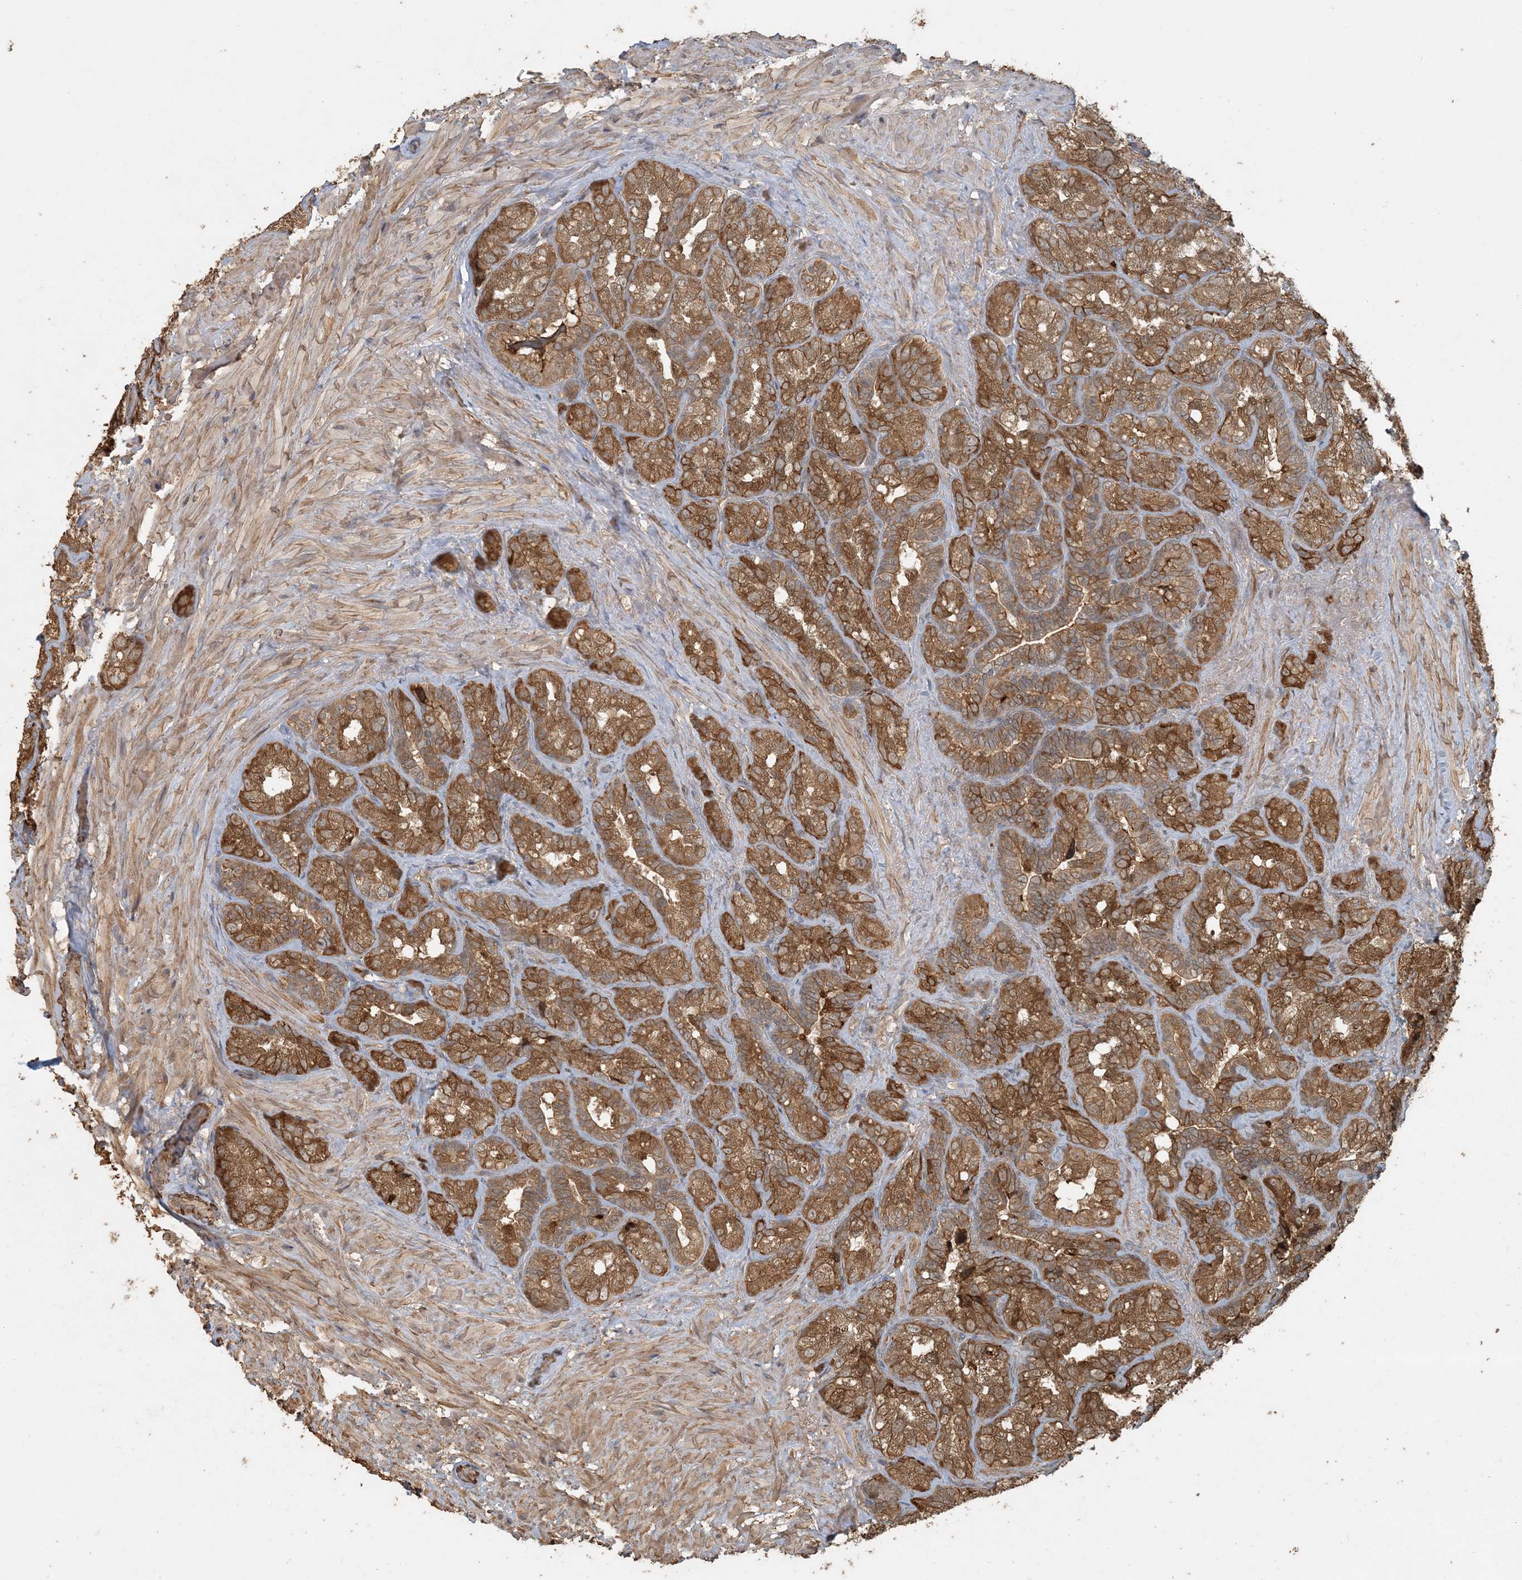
{"staining": {"intensity": "strong", "quantity": ">75%", "location": "cytoplasmic/membranous,nuclear"}, "tissue": "seminal vesicle", "cell_type": "Glandular cells", "image_type": "normal", "snomed": [{"axis": "morphology", "description": "Normal tissue, NOS"}, {"axis": "topography", "description": "Seminal veicle"}, {"axis": "topography", "description": "Peripheral nerve tissue"}], "caption": "Protein staining displays strong cytoplasmic/membranous,nuclear expression in about >75% of glandular cells in unremarkable seminal vesicle.", "gene": "AK9", "patient": {"sex": "male", "age": 63}}